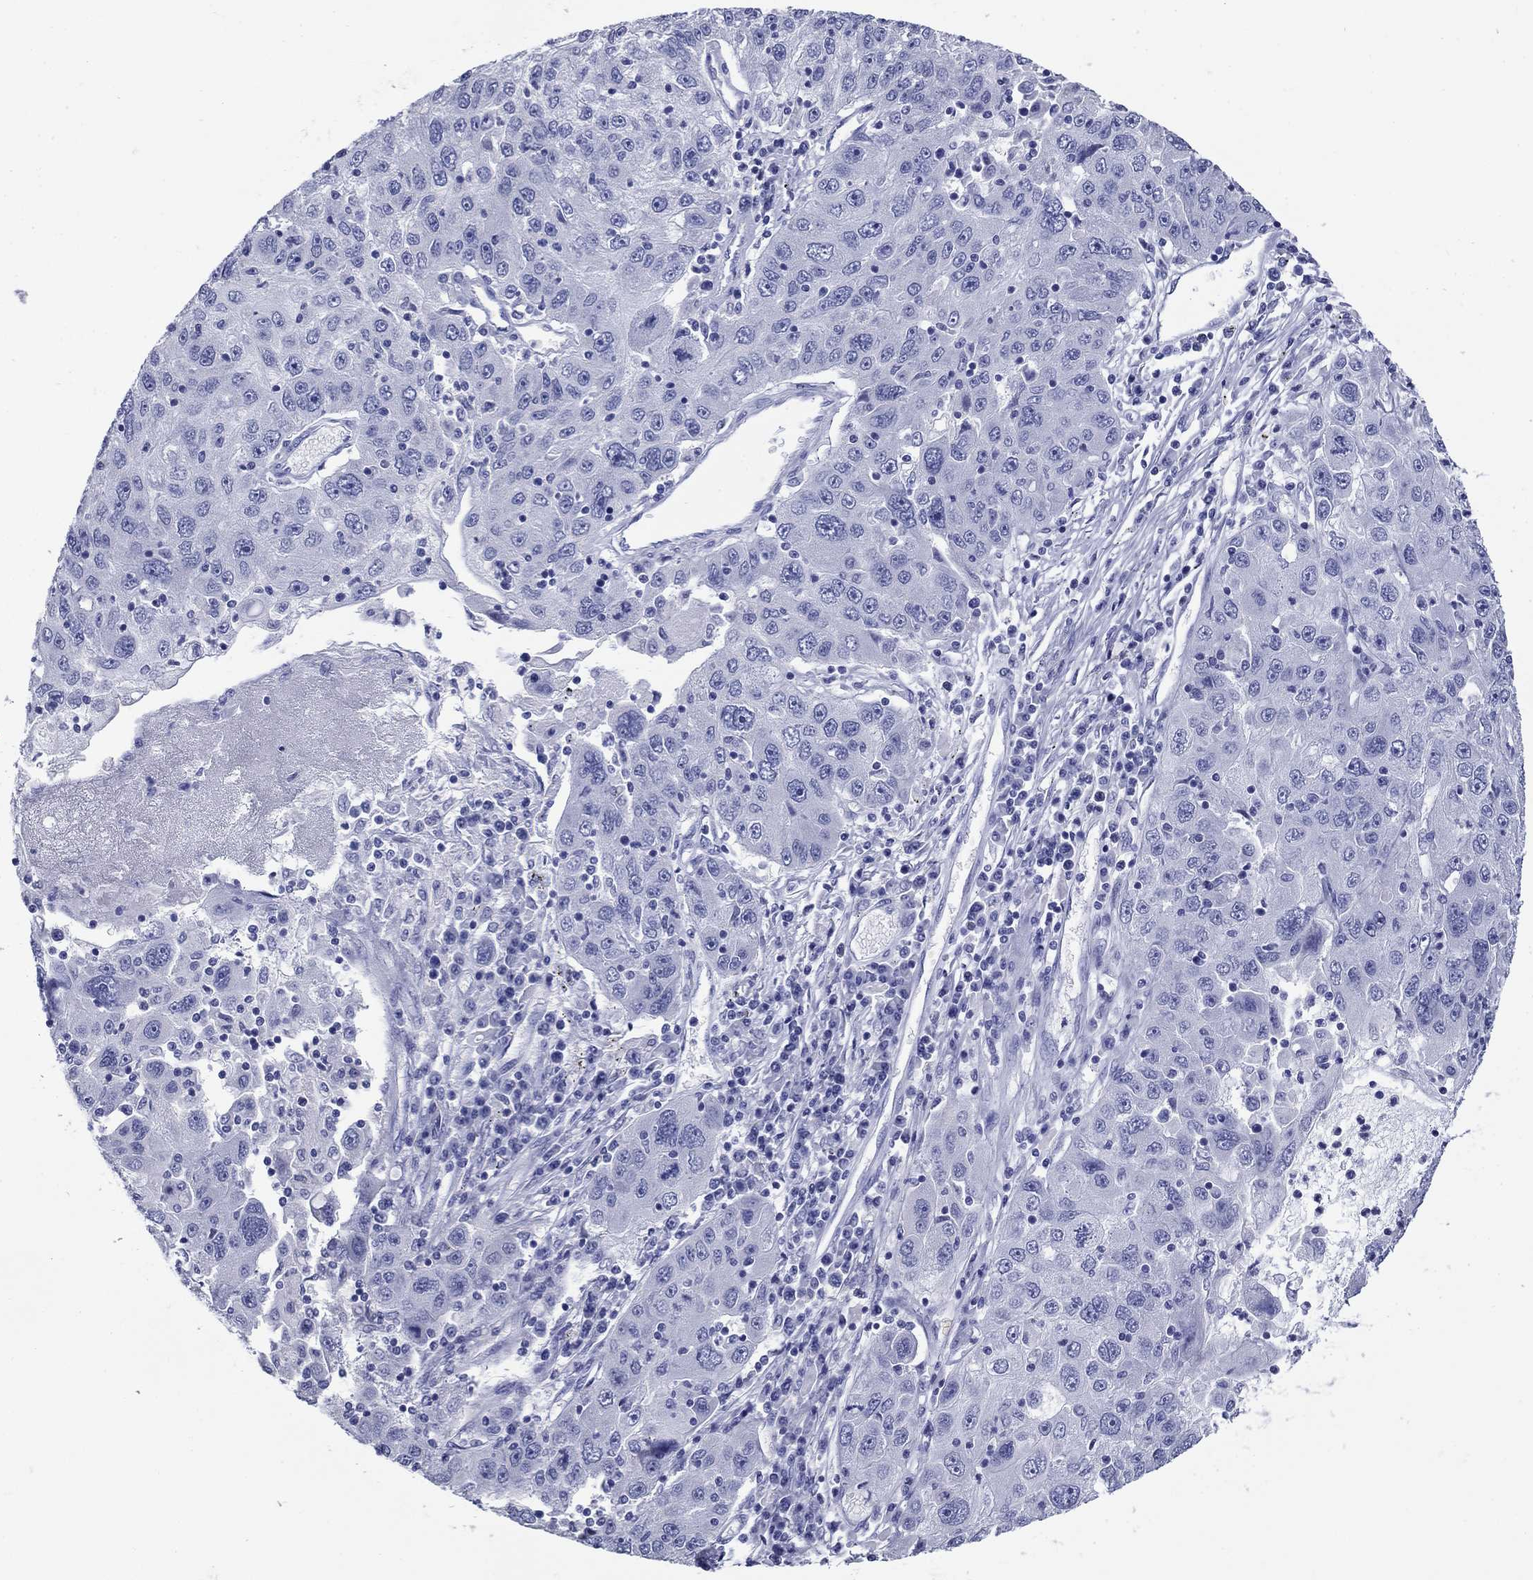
{"staining": {"intensity": "negative", "quantity": "none", "location": "none"}, "tissue": "stomach cancer", "cell_type": "Tumor cells", "image_type": "cancer", "snomed": [{"axis": "morphology", "description": "Adenocarcinoma, NOS"}, {"axis": "topography", "description": "Stomach"}], "caption": "High magnification brightfield microscopy of adenocarcinoma (stomach) stained with DAB (3,3'-diaminobenzidine) (brown) and counterstained with hematoxylin (blue): tumor cells show no significant expression. Brightfield microscopy of immunohistochemistry stained with DAB (brown) and hematoxylin (blue), captured at high magnification.", "gene": "GIP", "patient": {"sex": "male", "age": 56}}